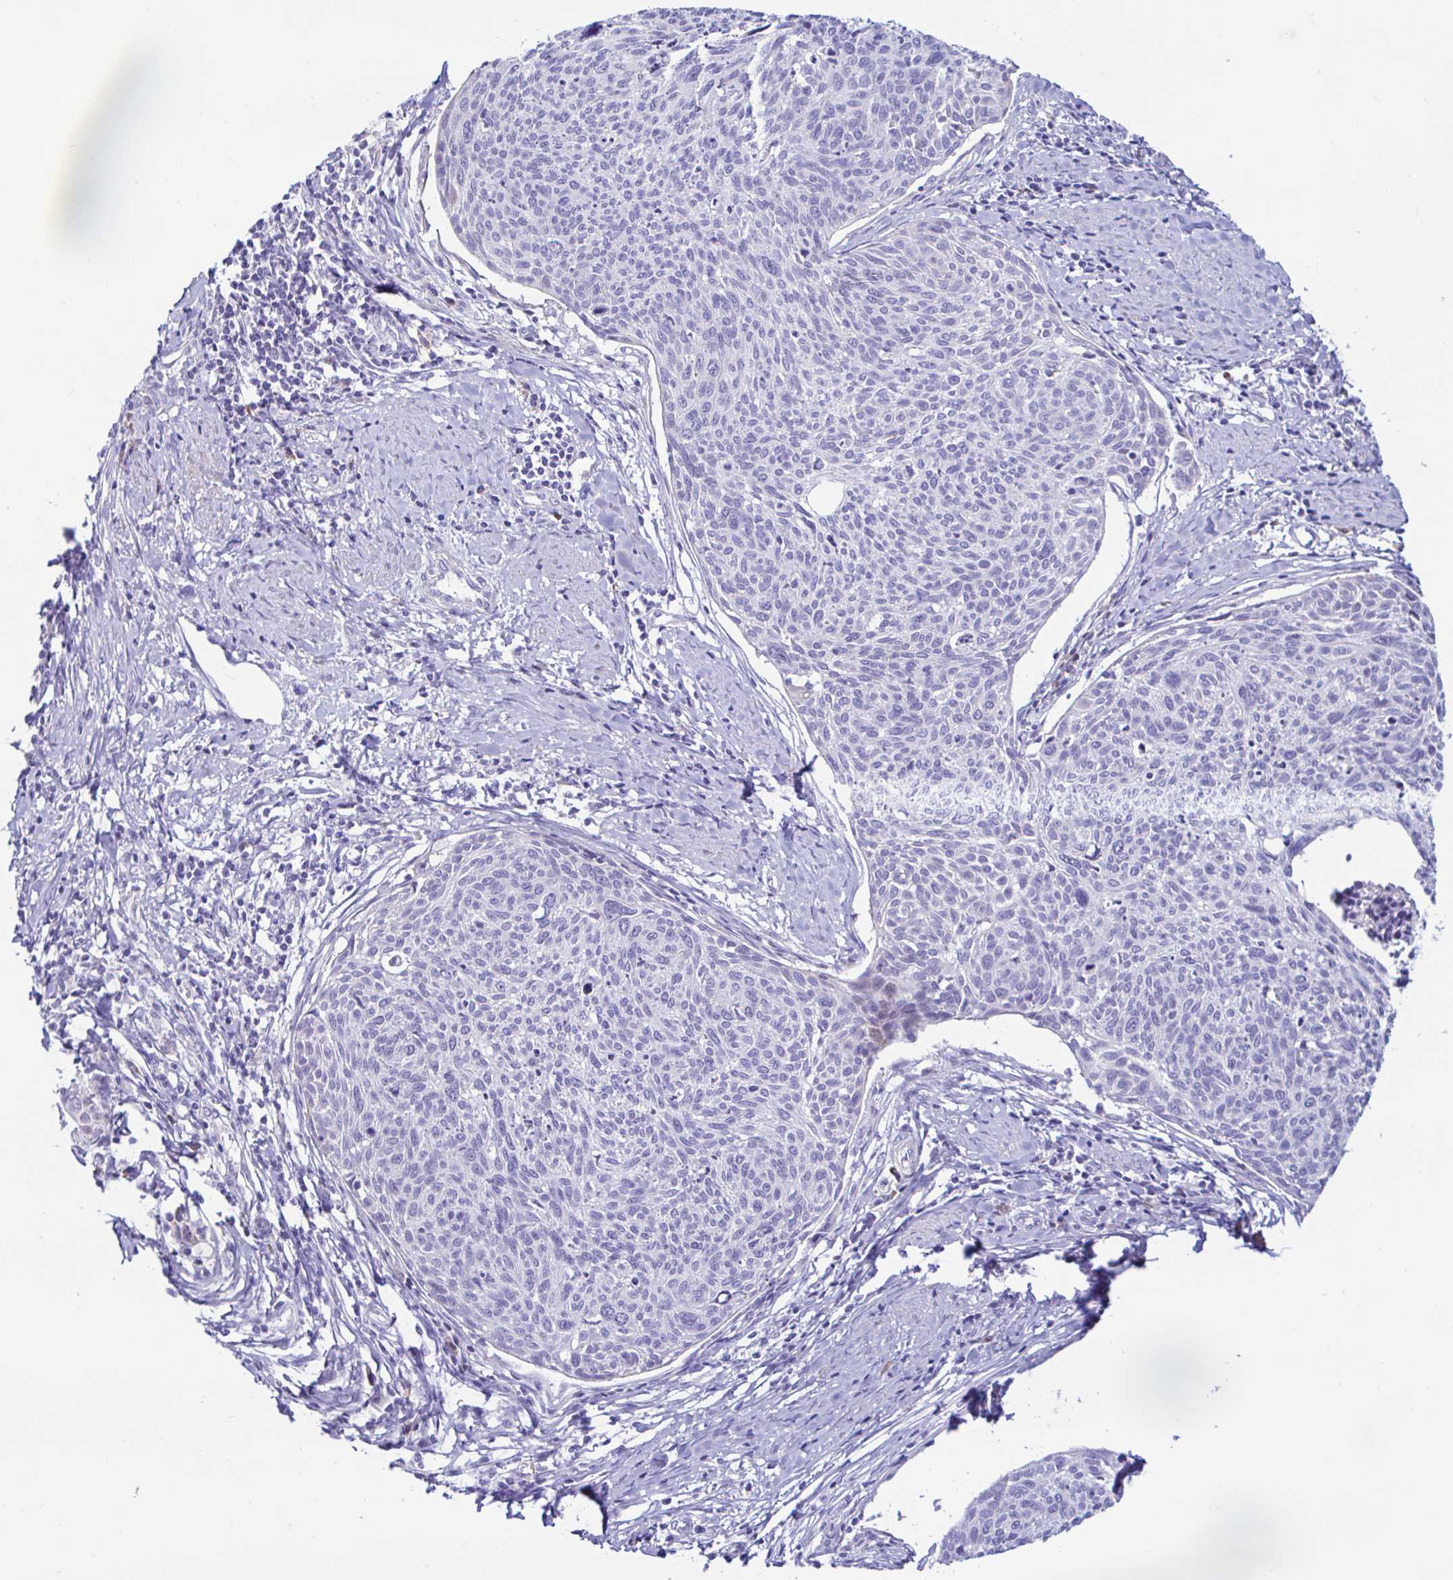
{"staining": {"intensity": "negative", "quantity": "none", "location": "none"}, "tissue": "cervical cancer", "cell_type": "Tumor cells", "image_type": "cancer", "snomed": [{"axis": "morphology", "description": "Squamous cell carcinoma, NOS"}, {"axis": "topography", "description": "Cervix"}], "caption": "This is a photomicrograph of immunohistochemistry staining of cervical cancer, which shows no positivity in tumor cells.", "gene": "NBPF3", "patient": {"sex": "female", "age": 49}}